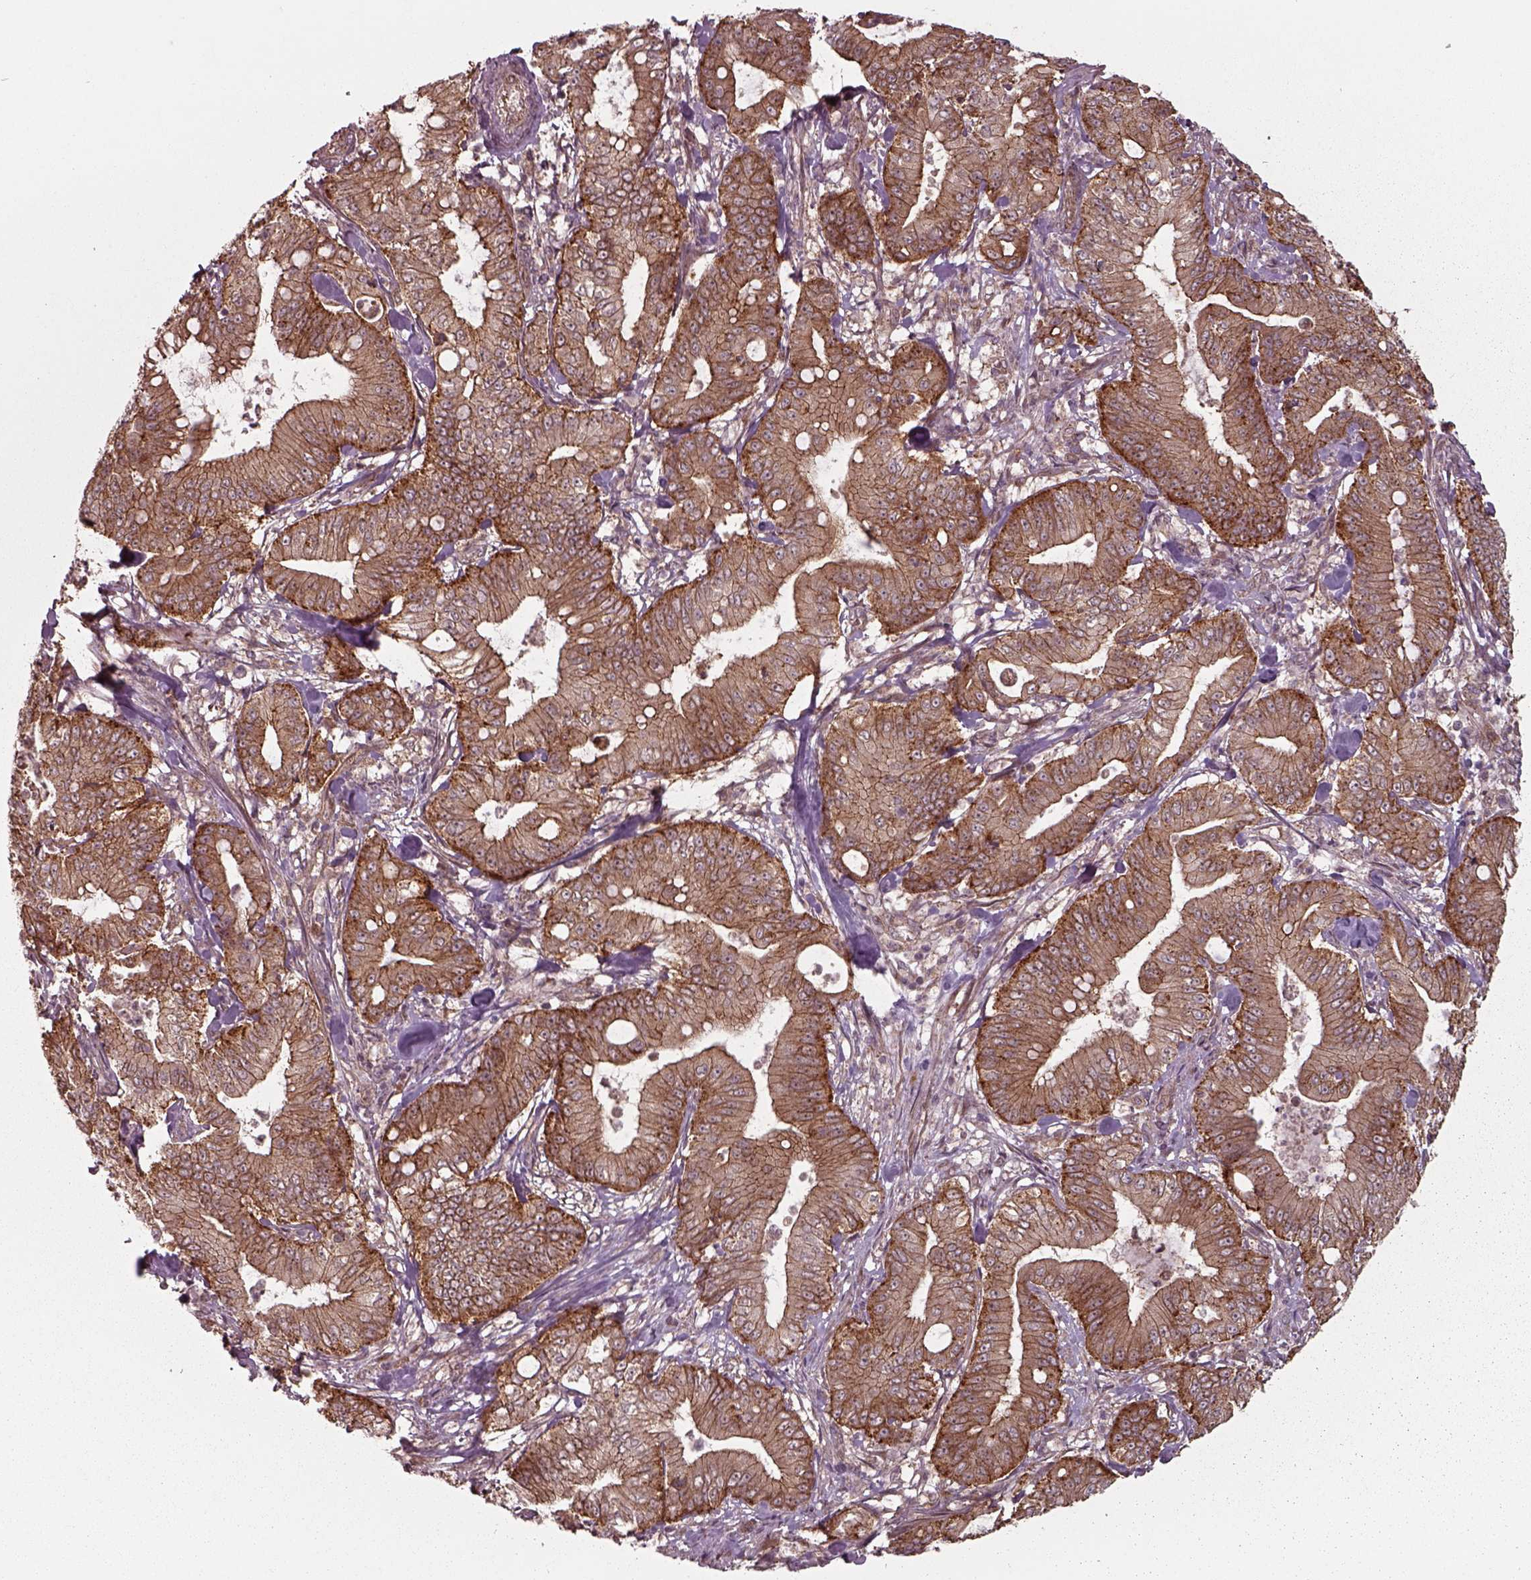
{"staining": {"intensity": "strong", "quantity": ">75%", "location": "cytoplasmic/membranous"}, "tissue": "pancreatic cancer", "cell_type": "Tumor cells", "image_type": "cancer", "snomed": [{"axis": "morphology", "description": "Adenocarcinoma, NOS"}, {"axis": "topography", "description": "Pancreas"}], "caption": "A histopathology image of human pancreatic cancer stained for a protein demonstrates strong cytoplasmic/membranous brown staining in tumor cells.", "gene": "CHMP3", "patient": {"sex": "male", "age": 71}}